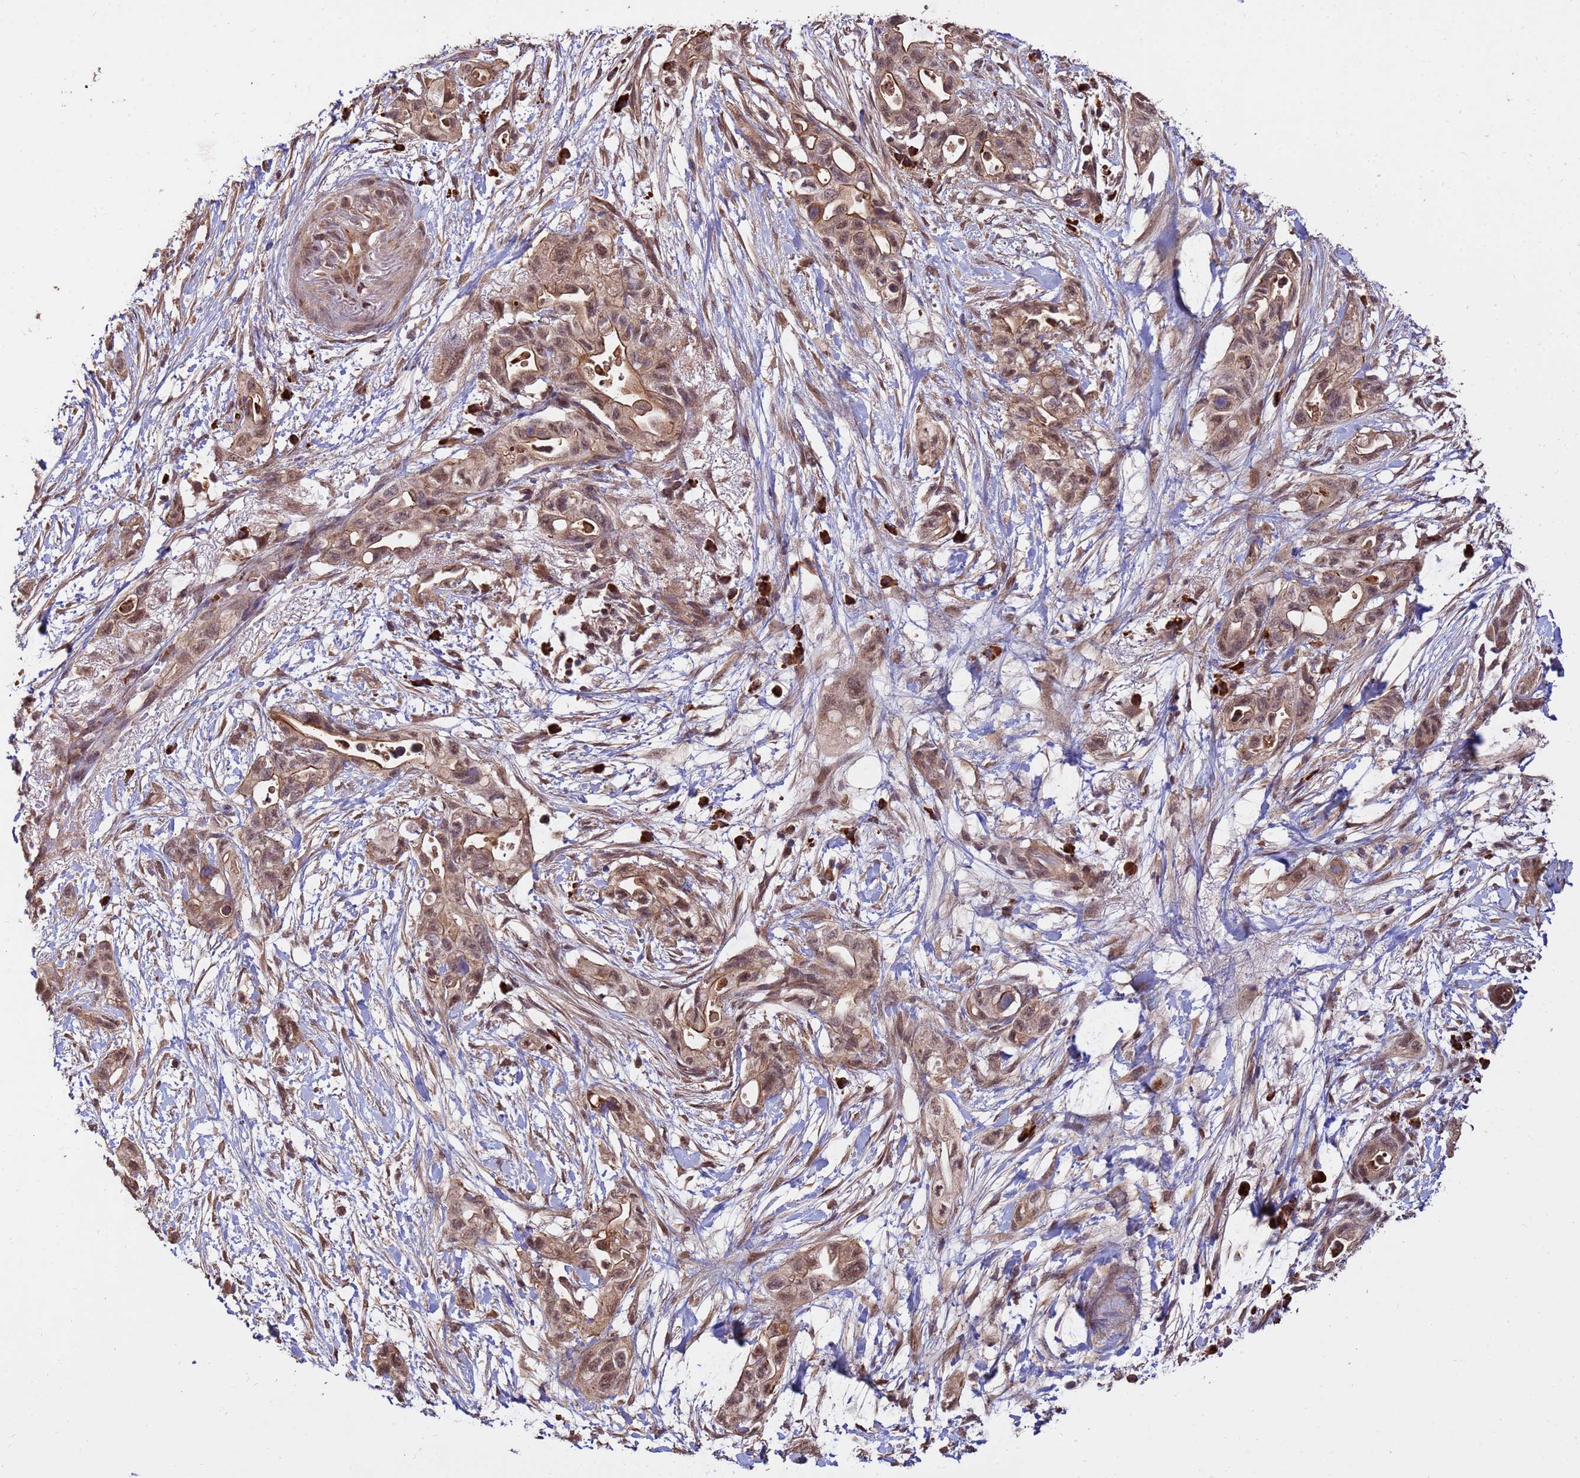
{"staining": {"intensity": "moderate", "quantity": ">75%", "location": "cytoplasmic/membranous,nuclear"}, "tissue": "pancreatic cancer", "cell_type": "Tumor cells", "image_type": "cancer", "snomed": [{"axis": "morphology", "description": "Adenocarcinoma, NOS"}, {"axis": "topography", "description": "Pancreas"}], "caption": "High-magnification brightfield microscopy of pancreatic cancer (adenocarcinoma) stained with DAB (brown) and counterstained with hematoxylin (blue). tumor cells exhibit moderate cytoplasmic/membranous and nuclear staining is identified in about>75% of cells. The protein is shown in brown color, while the nuclei are stained blue.", "gene": "ZNF619", "patient": {"sex": "female", "age": 72}}